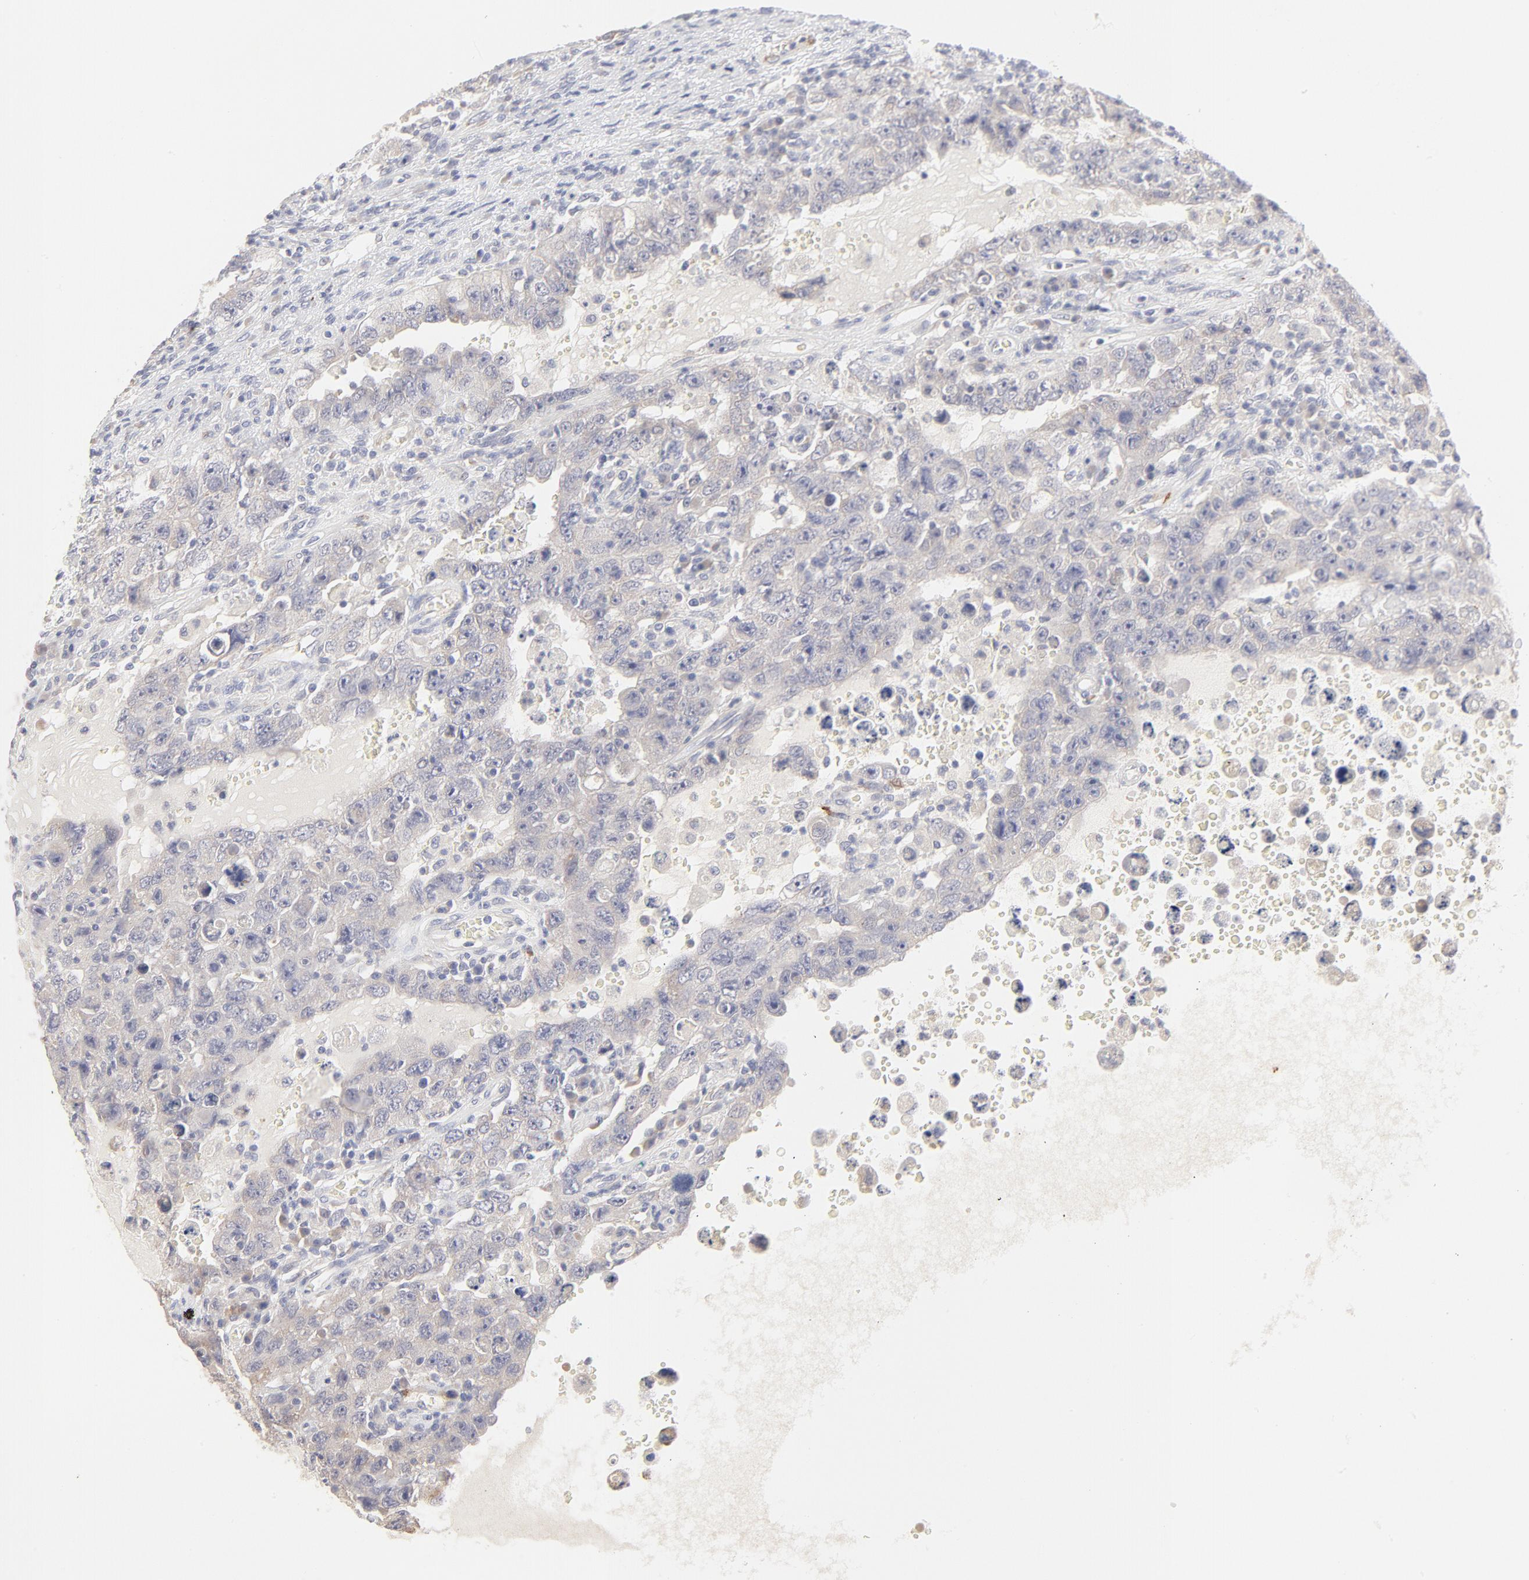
{"staining": {"intensity": "weak", "quantity": "<25%", "location": "cytoplasmic/membranous"}, "tissue": "testis cancer", "cell_type": "Tumor cells", "image_type": "cancer", "snomed": [{"axis": "morphology", "description": "Carcinoma, Embryonal, NOS"}, {"axis": "topography", "description": "Testis"}], "caption": "Immunohistochemical staining of human embryonal carcinoma (testis) reveals no significant positivity in tumor cells.", "gene": "NKX2-2", "patient": {"sex": "male", "age": 26}}